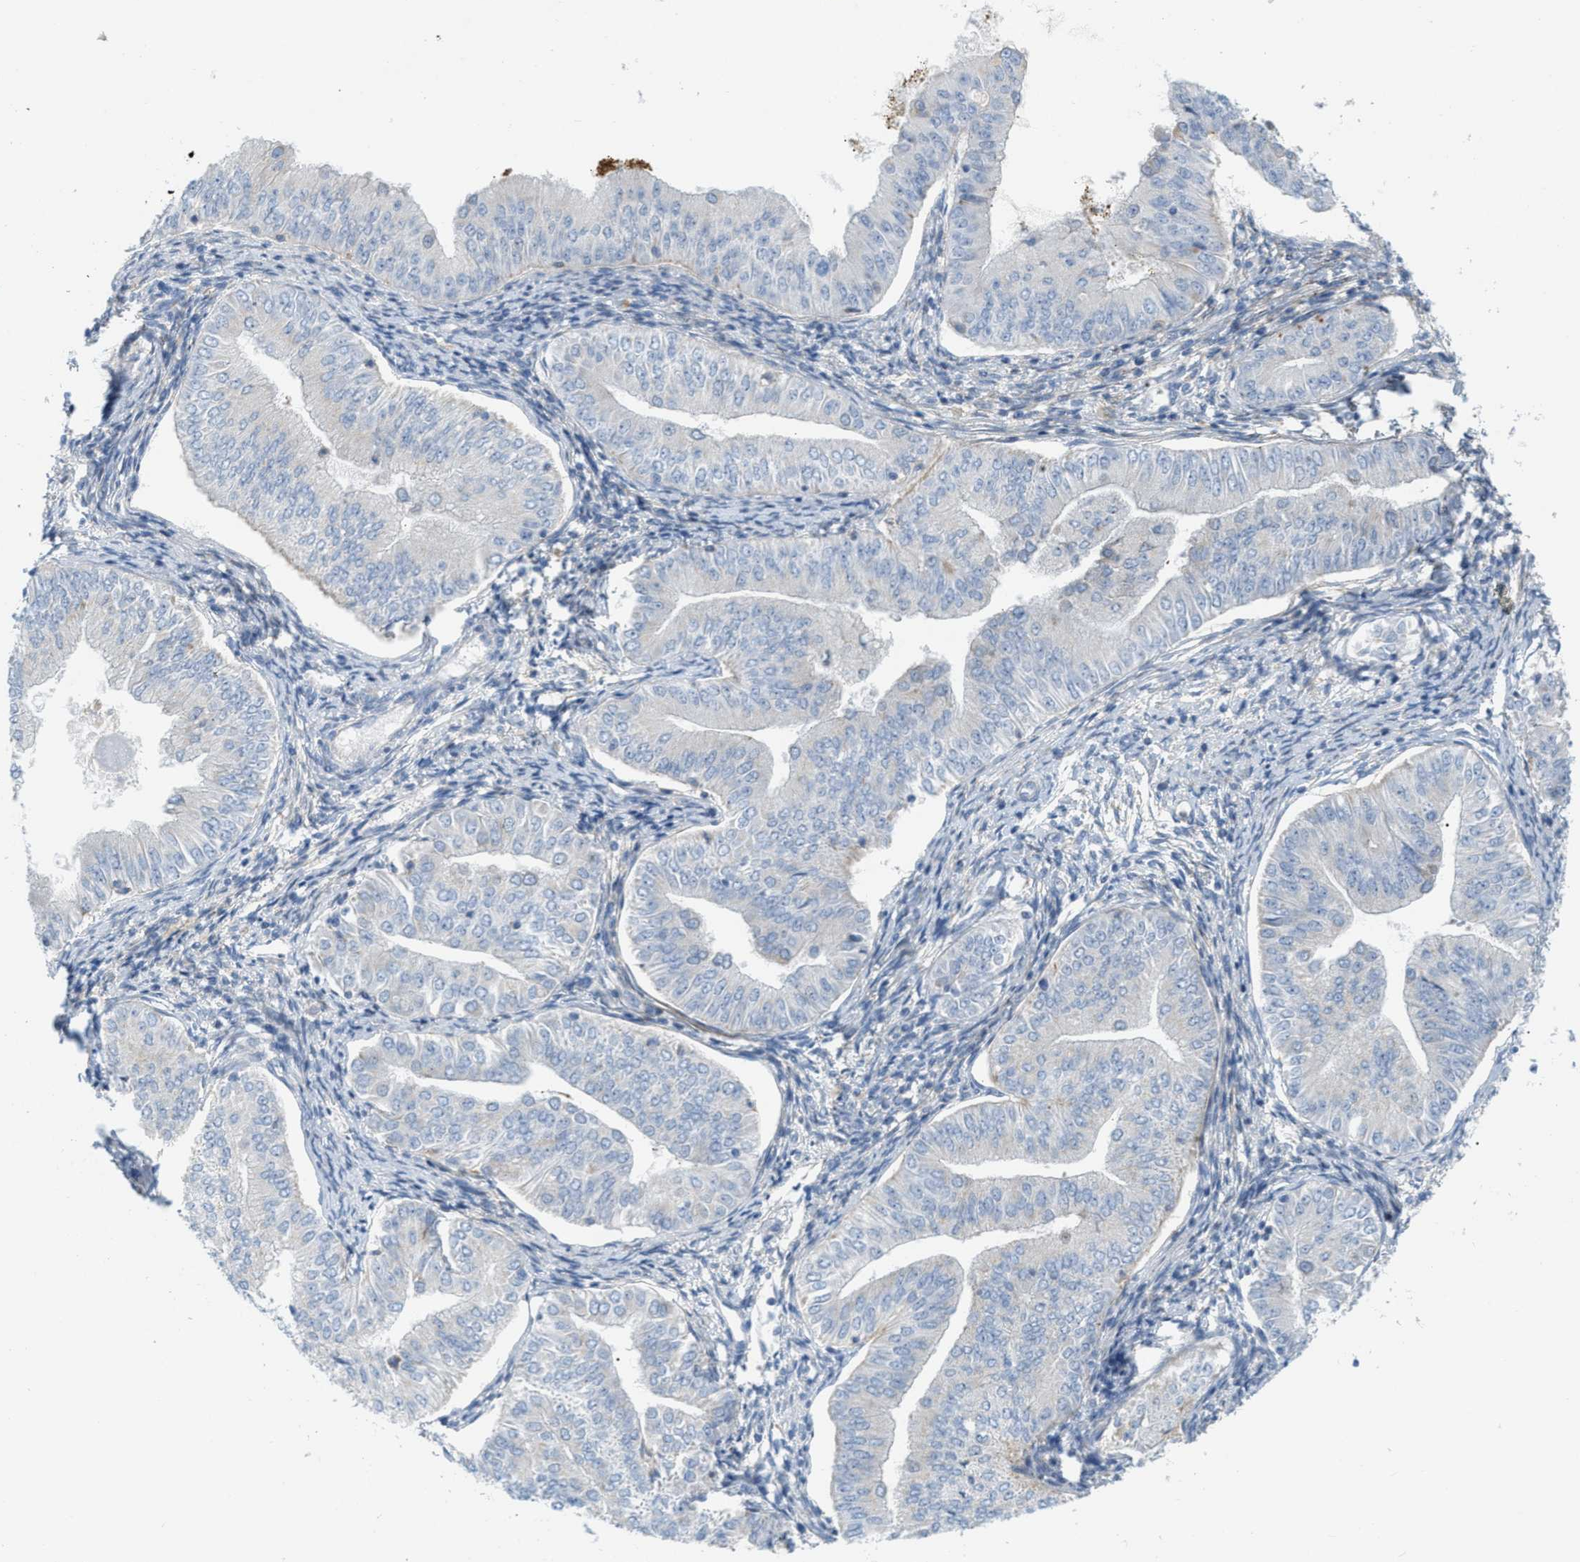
{"staining": {"intensity": "negative", "quantity": "none", "location": "none"}, "tissue": "endometrial cancer", "cell_type": "Tumor cells", "image_type": "cancer", "snomed": [{"axis": "morphology", "description": "Normal tissue, NOS"}, {"axis": "morphology", "description": "Adenocarcinoma, NOS"}, {"axis": "topography", "description": "Endometrium"}], "caption": "A photomicrograph of adenocarcinoma (endometrial) stained for a protein shows no brown staining in tumor cells.", "gene": "LMBRD1", "patient": {"sex": "female", "age": 53}}